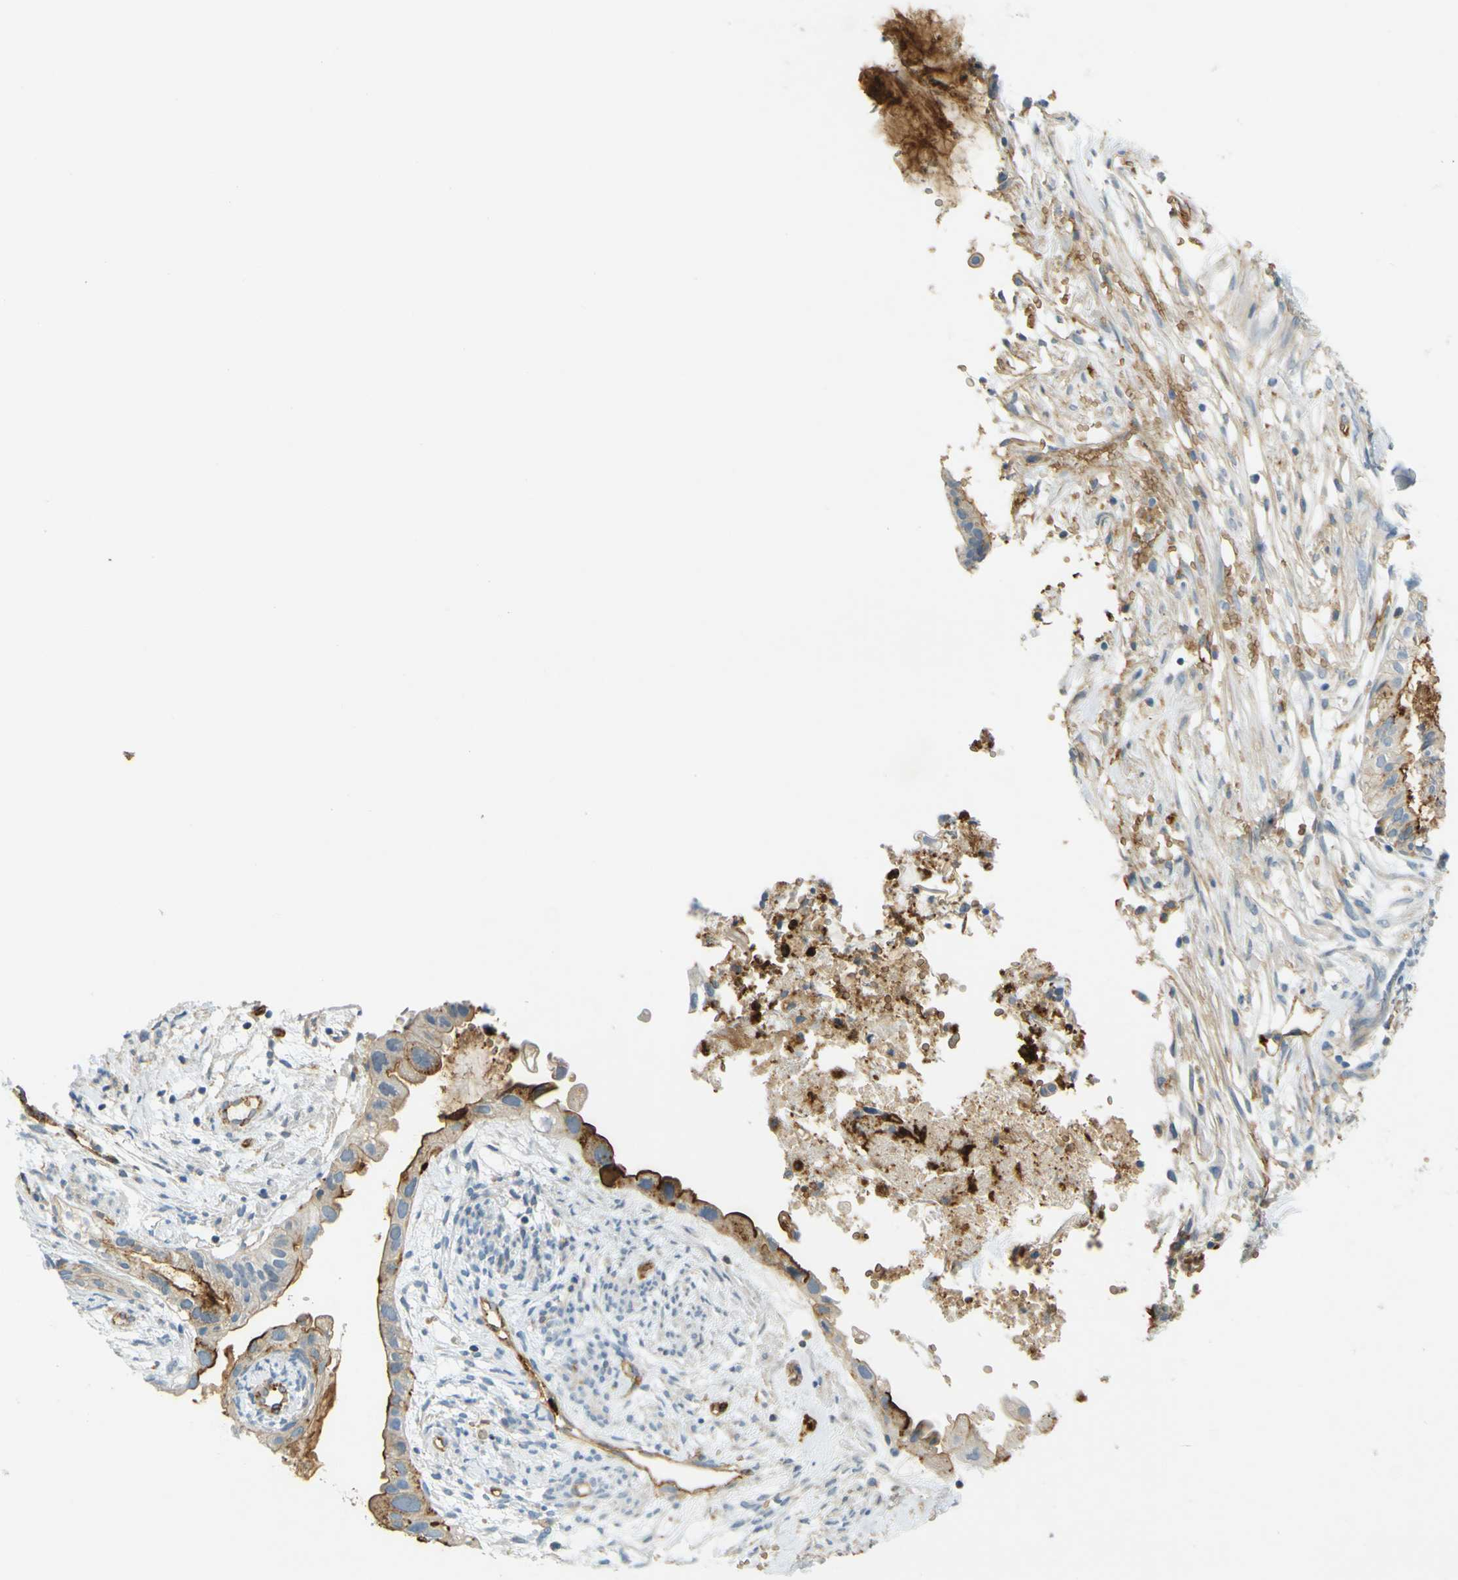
{"staining": {"intensity": "moderate", "quantity": "25%-75%", "location": "cytoplasmic/membranous"}, "tissue": "cervical cancer", "cell_type": "Tumor cells", "image_type": "cancer", "snomed": [{"axis": "morphology", "description": "Normal tissue, NOS"}, {"axis": "morphology", "description": "Adenocarcinoma, NOS"}, {"axis": "topography", "description": "Cervix"}, {"axis": "topography", "description": "Endometrium"}], "caption": "Tumor cells display medium levels of moderate cytoplasmic/membranous staining in approximately 25%-75% of cells in cervical cancer (adenocarcinoma). The staining was performed using DAB (3,3'-diaminobenzidine) to visualize the protein expression in brown, while the nuclei were stained in blue with hematoxylin (Magnification: 20x).", "gene": "PLXDC1", "patient": {"sex": "female", "age": 86}}